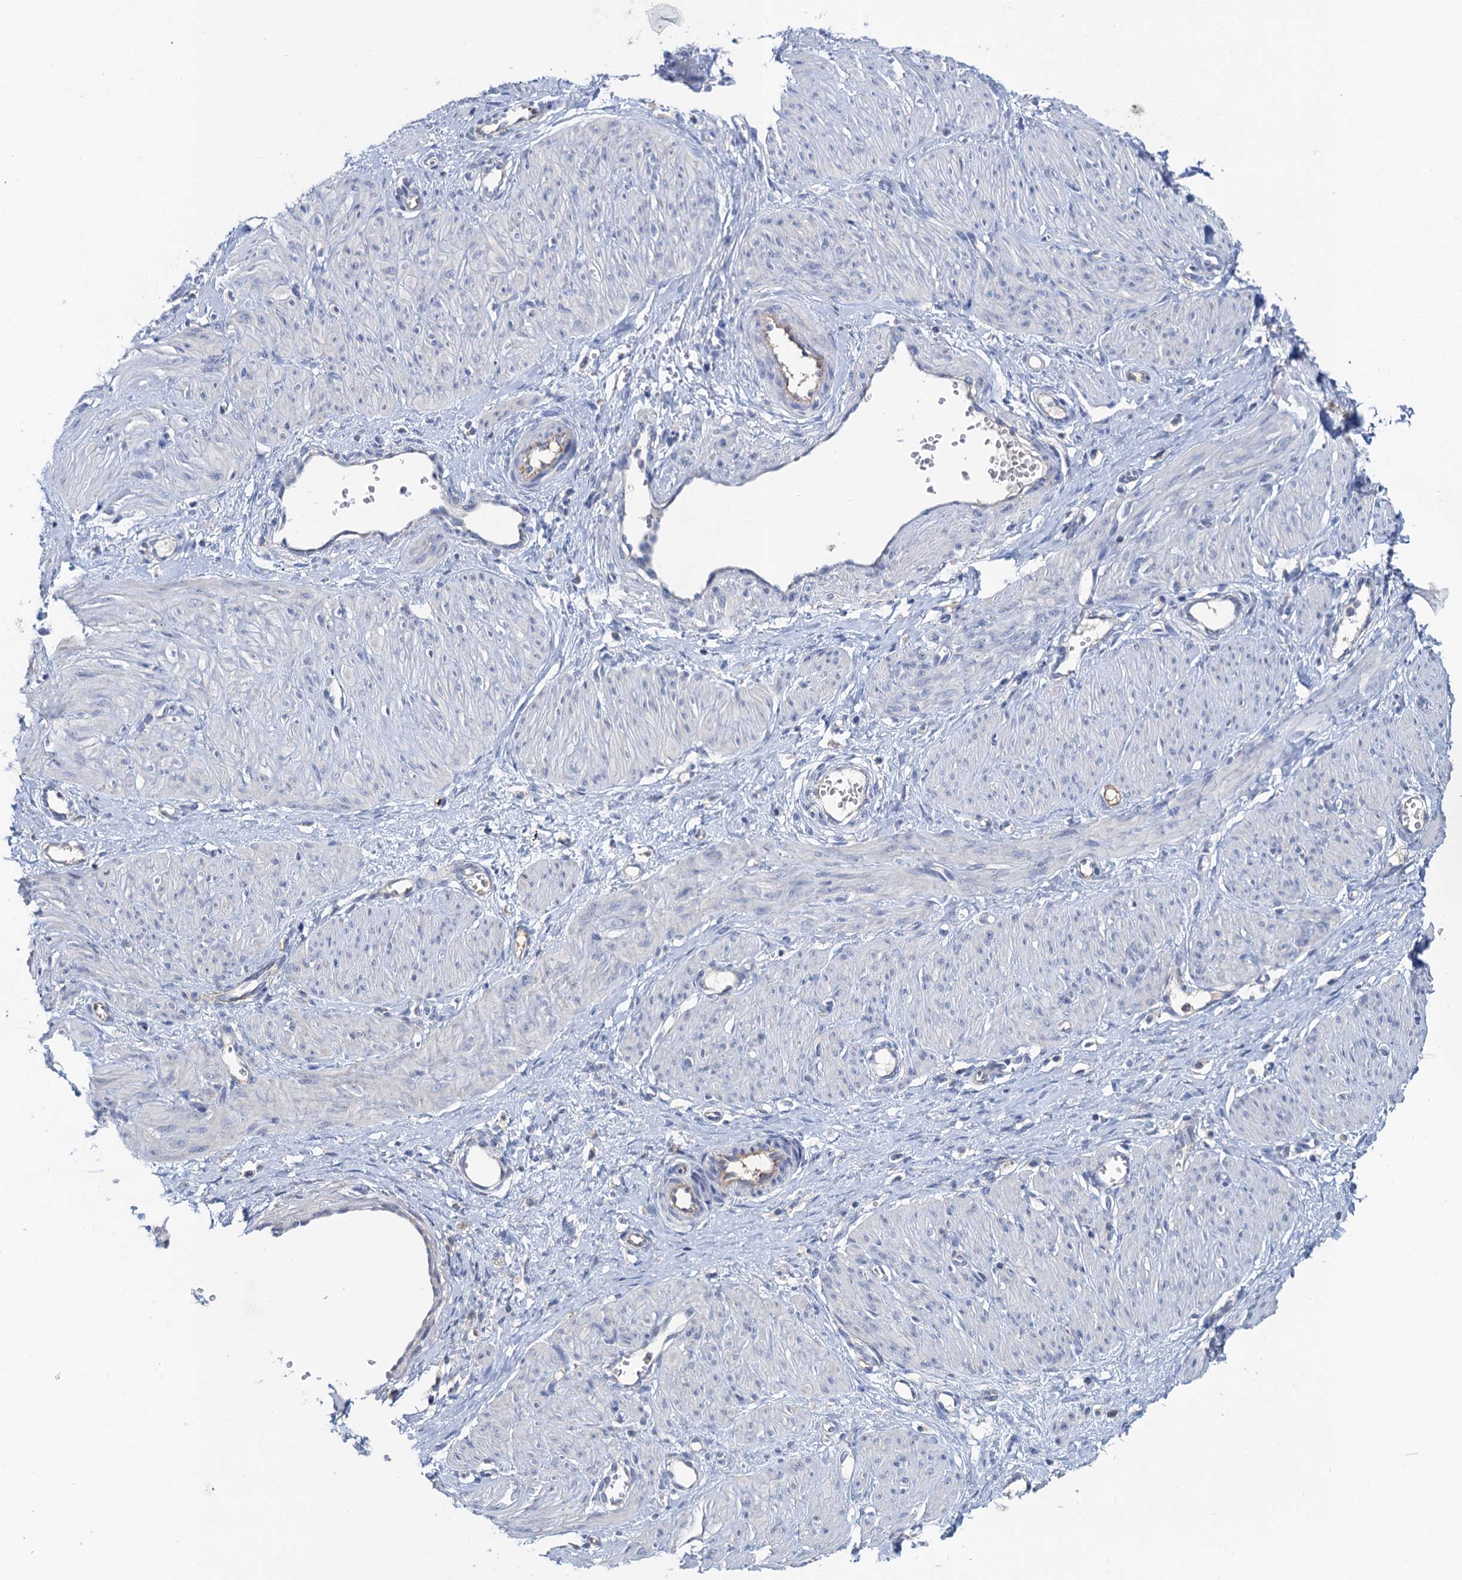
{"staining": {"intensity": "negative", "quantity": "none", "location": "none"}, "tissue": "smooth muscle", "cell_type": "Smooth muscle cells", "image_type": "normal", "snomed": [{"axis": "morphology", "description": "Normal tissue, NOS"}, {"axis": "topography", "description": "Endometrium"}], "caption": "Smooth muscle cells are negative for brown protein staining in normal smooth muscle. (Stains: DAB immunohistochemistry (IHC) with hematoxylin counter stain, Microscopy: brightfield microscopy at high magnification).", "gene": "PLLP", "patient": {"sex": "female", "age": 33}}